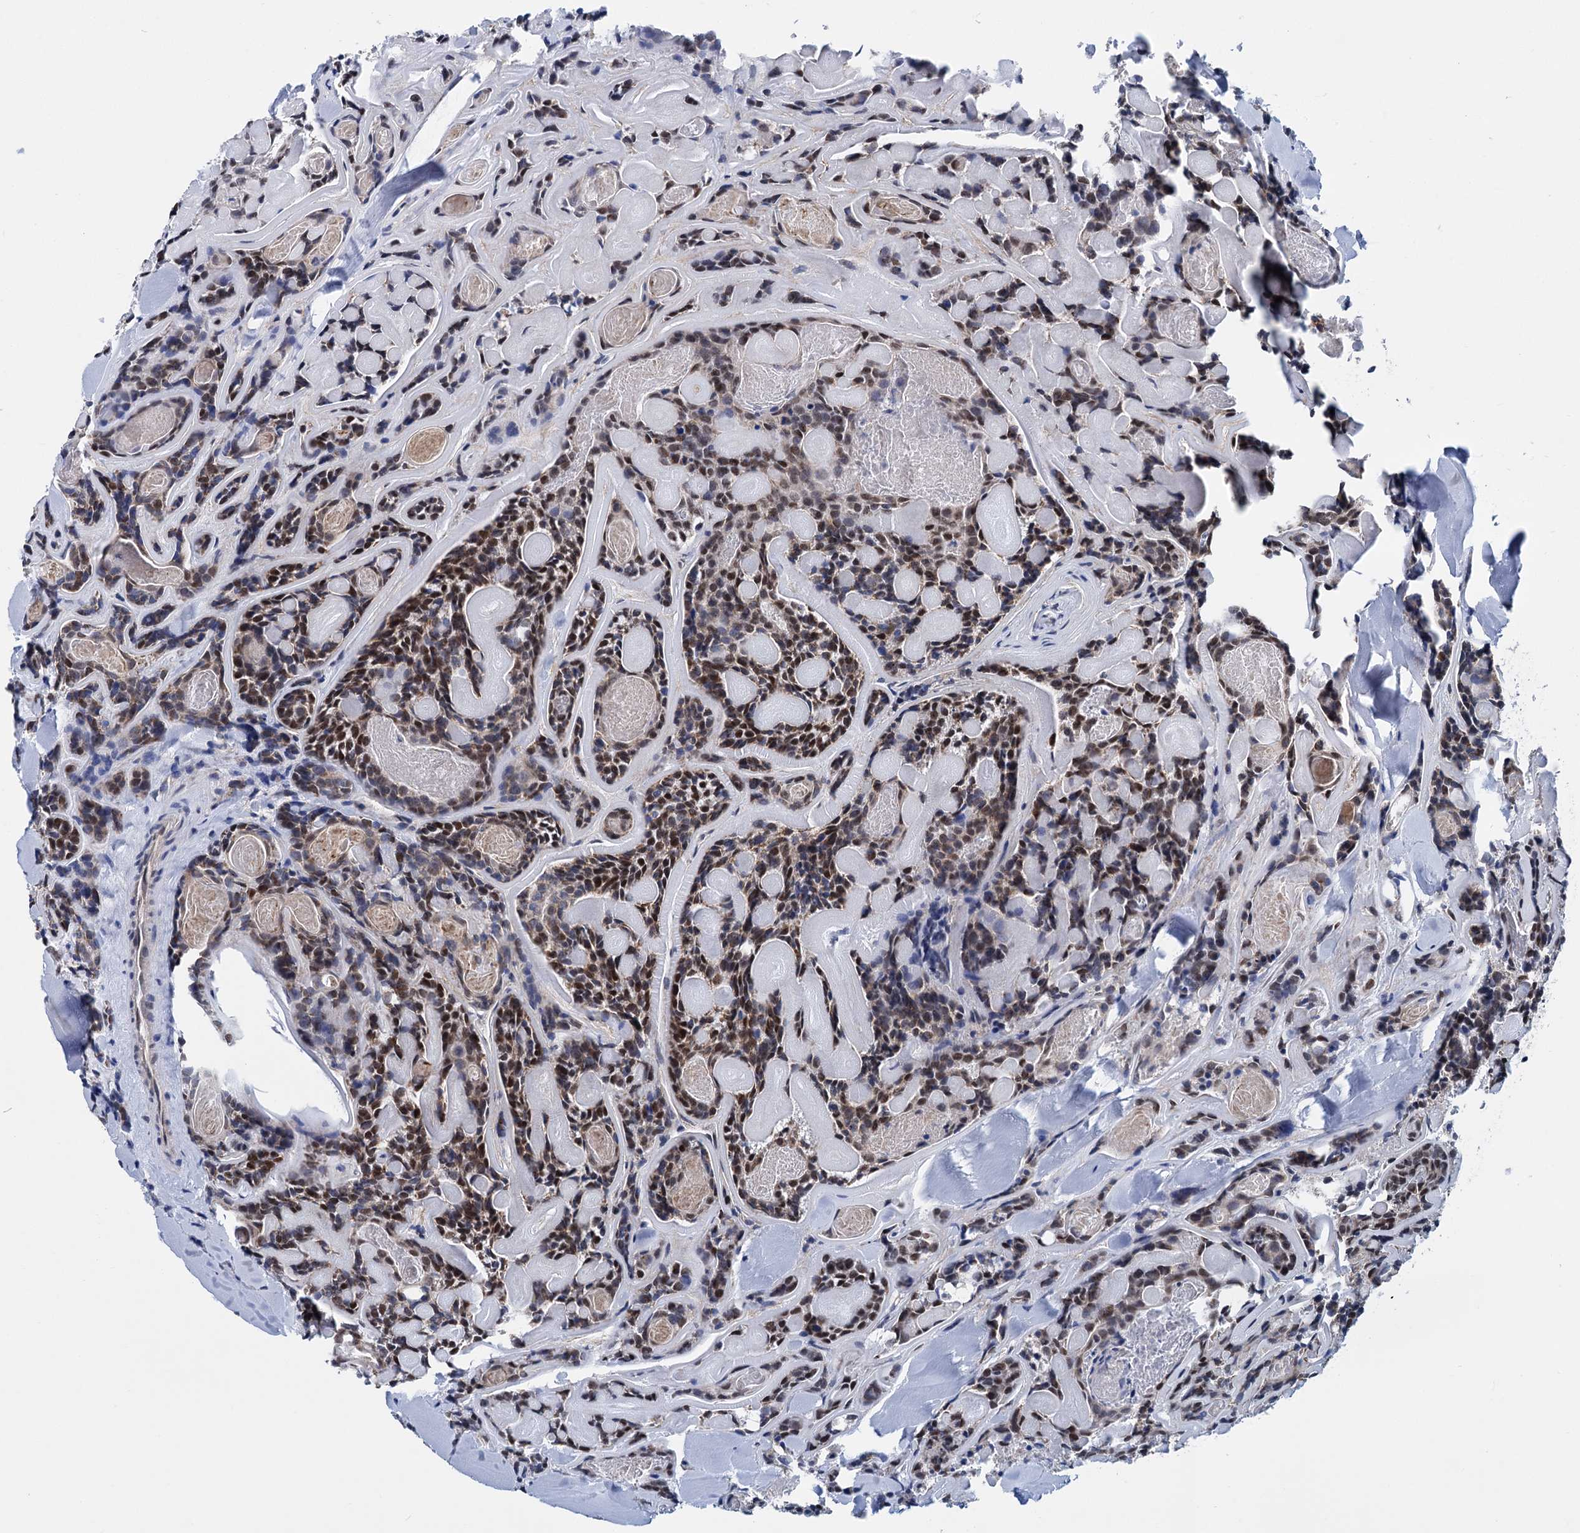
{"staining": {"intensity": "moderate", "quantity": "25%-75%", "location": "cytoplasmic/membranous,nuclear"}, "tissue": "head and neck cancer", "cell_type": "Tumor cells", "image_type": "cancer", "snomed": [{"axis": "morphology", "description": "Adenocarcinoma, NOS"}, {"axis": "topography", "description": "Salivary gland"}, {"axis": "topography", "description": "Head-Neck"}], "caption": "Brown immunohistochemical staining in human head and neck adenocarcinoma shows moderate cytoplasmic/membranous and nuclear expression in approximately 25%-75% of tumor cells.", "gene": "MORN3", "patient": {"sex": "female", "age": 63}}